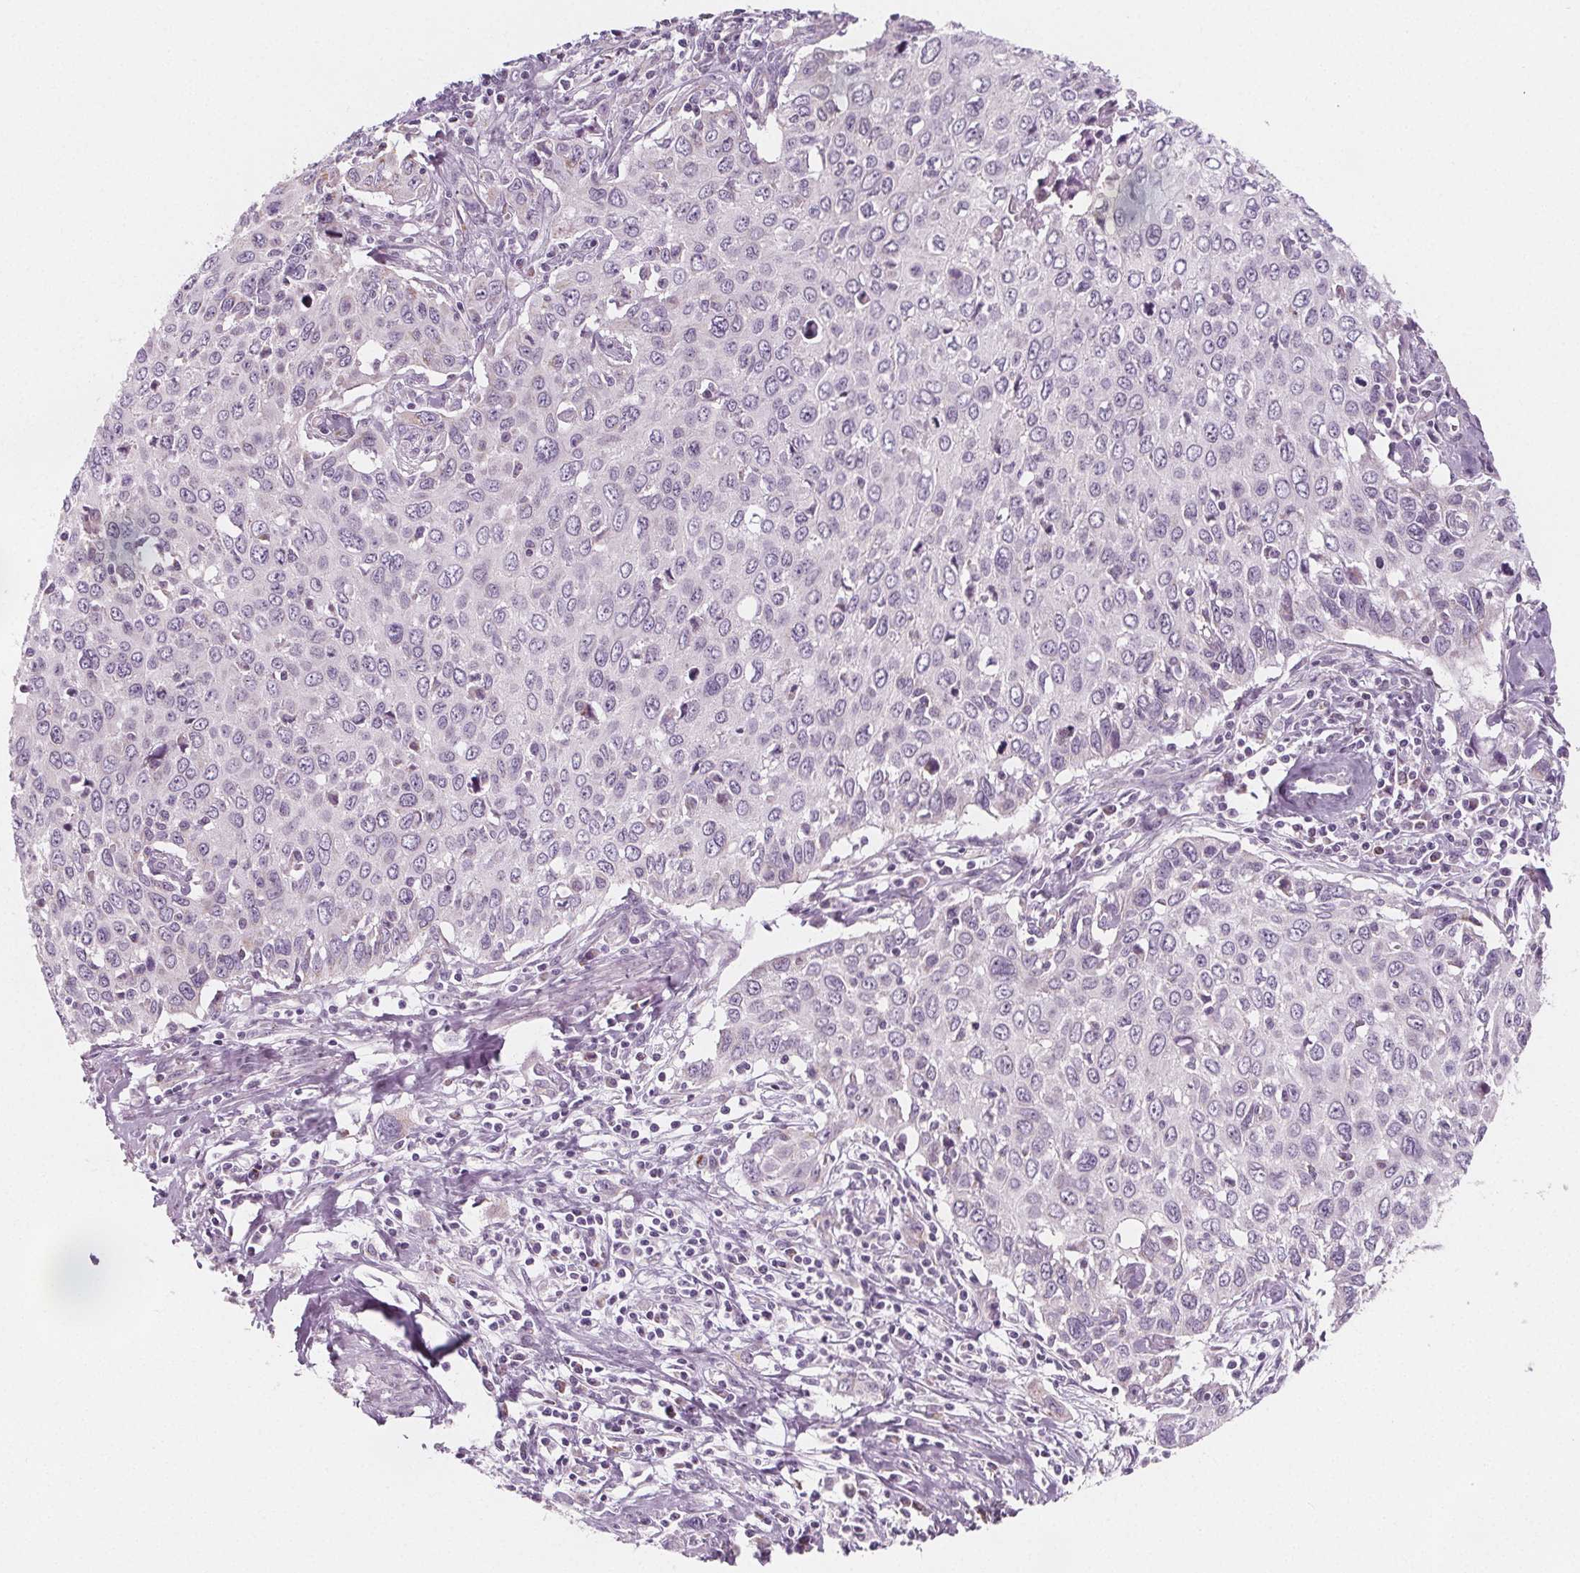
{"staining": {"intensity": "negative", "quantity": "none", "location": "none"}, "tissue": "cervical cancer", "cell_type": "Tumor cells", "image_type": "cancer", "snomed": [{"axis": "morphology", "description": "Squamous cell carcinoma, NOS"}, {"axis": "topography", "description": "Cervix"}], "caption": "Image shows no protein positivity in tumor cells of cervical cancer tissue.", "gene": "IL17C", "patient": {"sex": "female", "age": 38}}